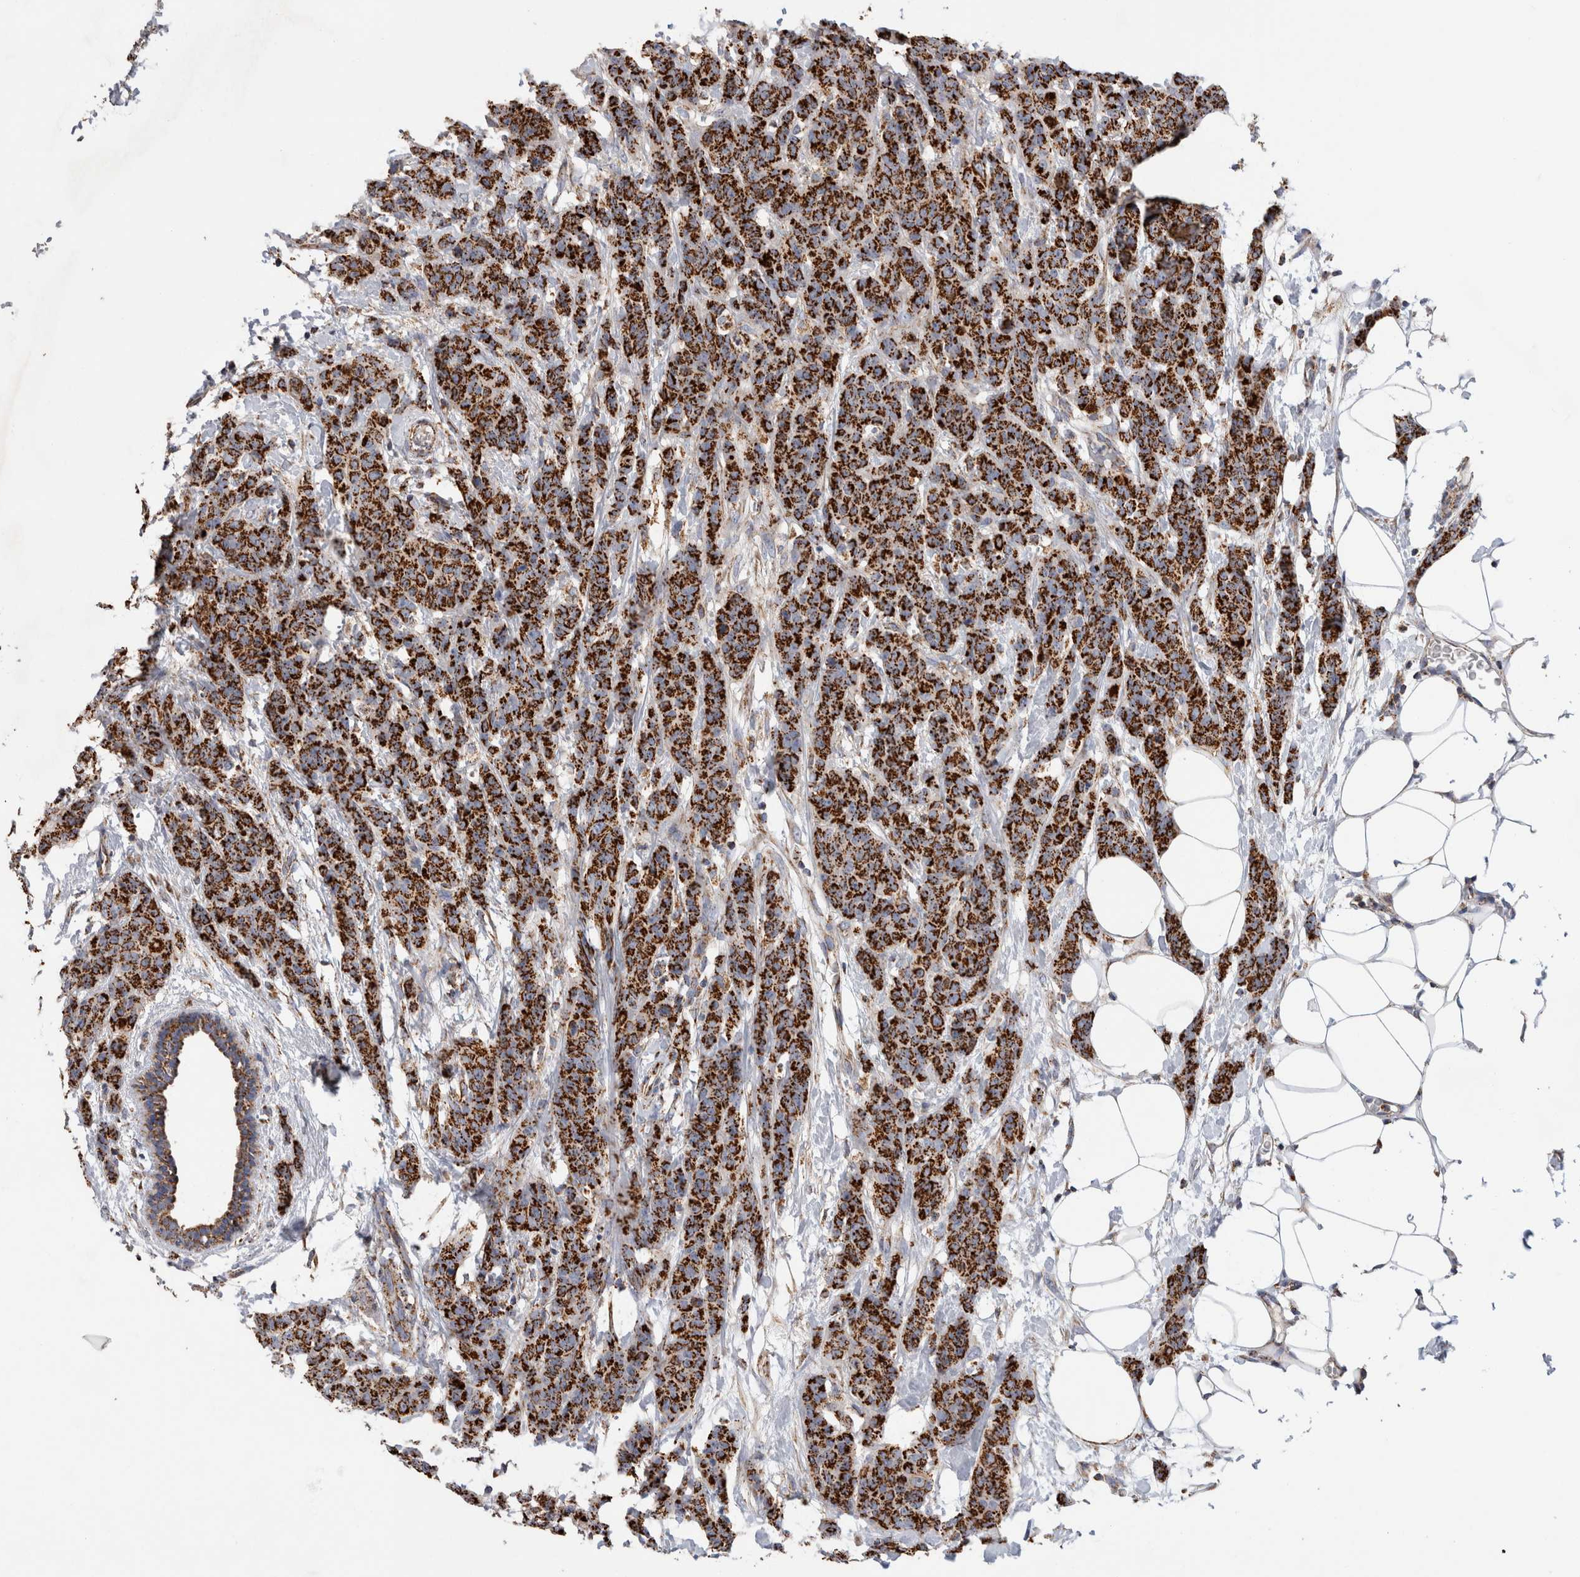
{"staining": {"intensity": "strong", "quantity": ">75%", "location": "cytoplasmic/membranous"}, "tissue": "breast cancer", "cell_type": "Tumor cells", "image_type": "cancer", "snomed": [{"axis": "morphology", "description": "Normal tissue, NOS"}, {"axis": "morphology", "description": "Duct carcinoma"}, {"axis": "topography", "description": "Breast"}], "caption": "DAB immunohistochemical staining of human intraductal carcinoma (breast) shows strong cytoplasmic/membranous protein expression in approximately >75% of tumor cells.", "gene": "IARS2", "patient": {"sex": "female", "age": 40}}